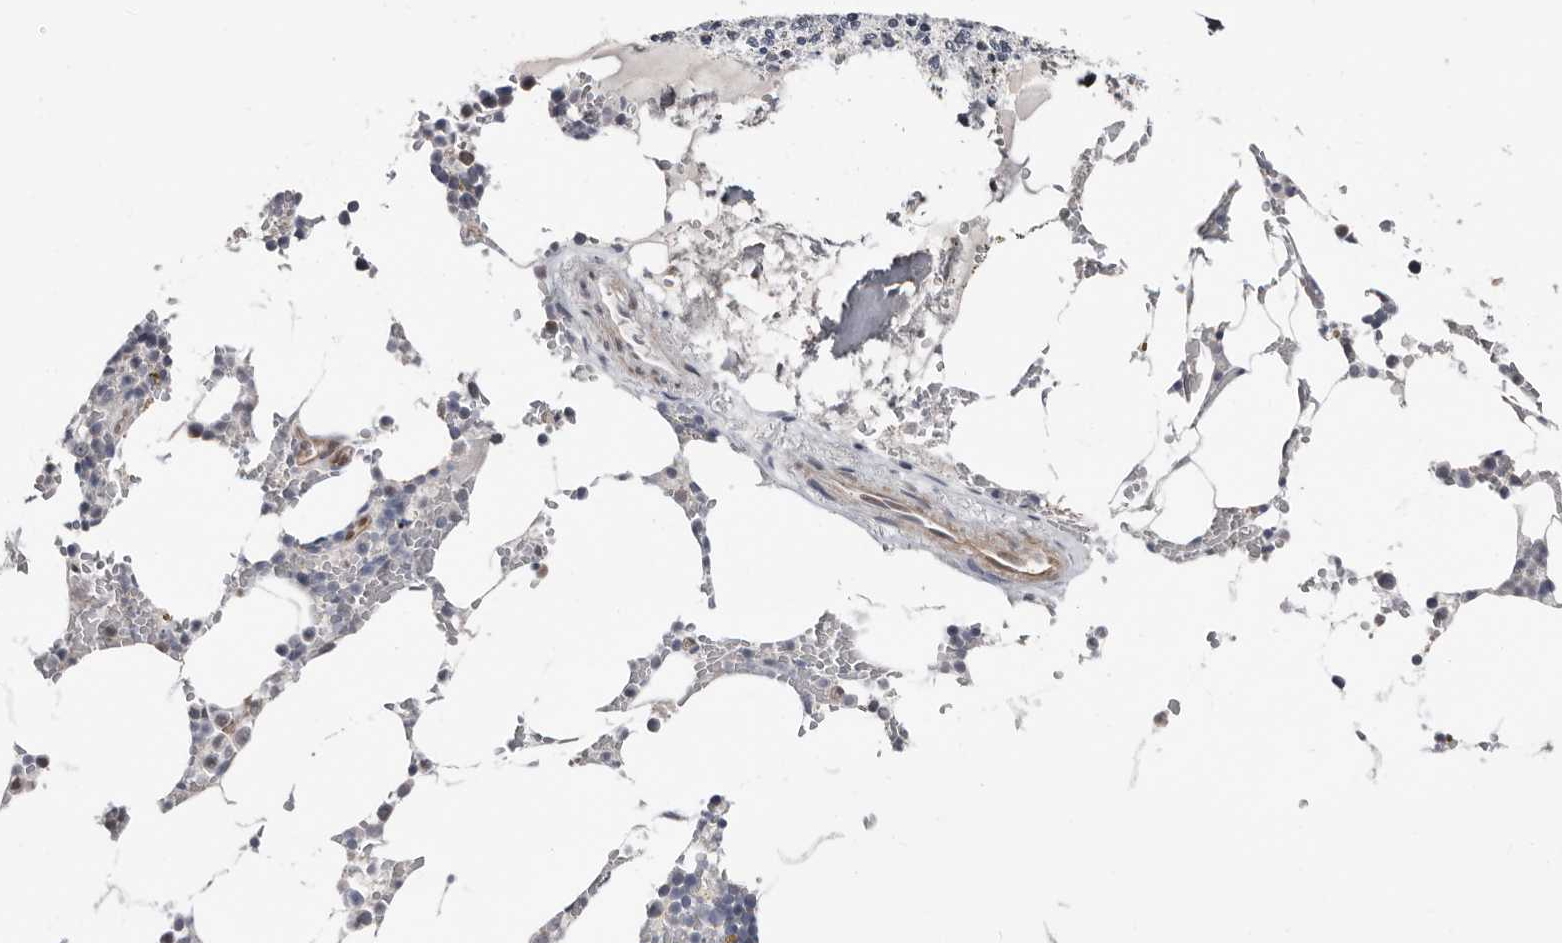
{"staining": {"intensity": "weak", "quantity": "<25%", "location": "cytoplasmic/membranous"}, "tissue": "bone marrow", "cell_type": "Hematopoietic cells", "image_type": "normal", "snomed": [{"axis": "morphology", "description": "Normal tissue, NOS"}, {"axis": "topography", "description": "Bone marrow"}], "caption": "Immunohistochemical staining of unremarkable bone marrow exhibits no significant positivity in hematopoietic cells. Brightfield microscopy of immunohistochemistry (IHC) stained with DAB (3,3'-diaminobenzidine) (brown) and hematoxylin (blue), captured at high magnification.", "gene": "ASRGL1", "patient": {"sex": "male", "age": 70}}